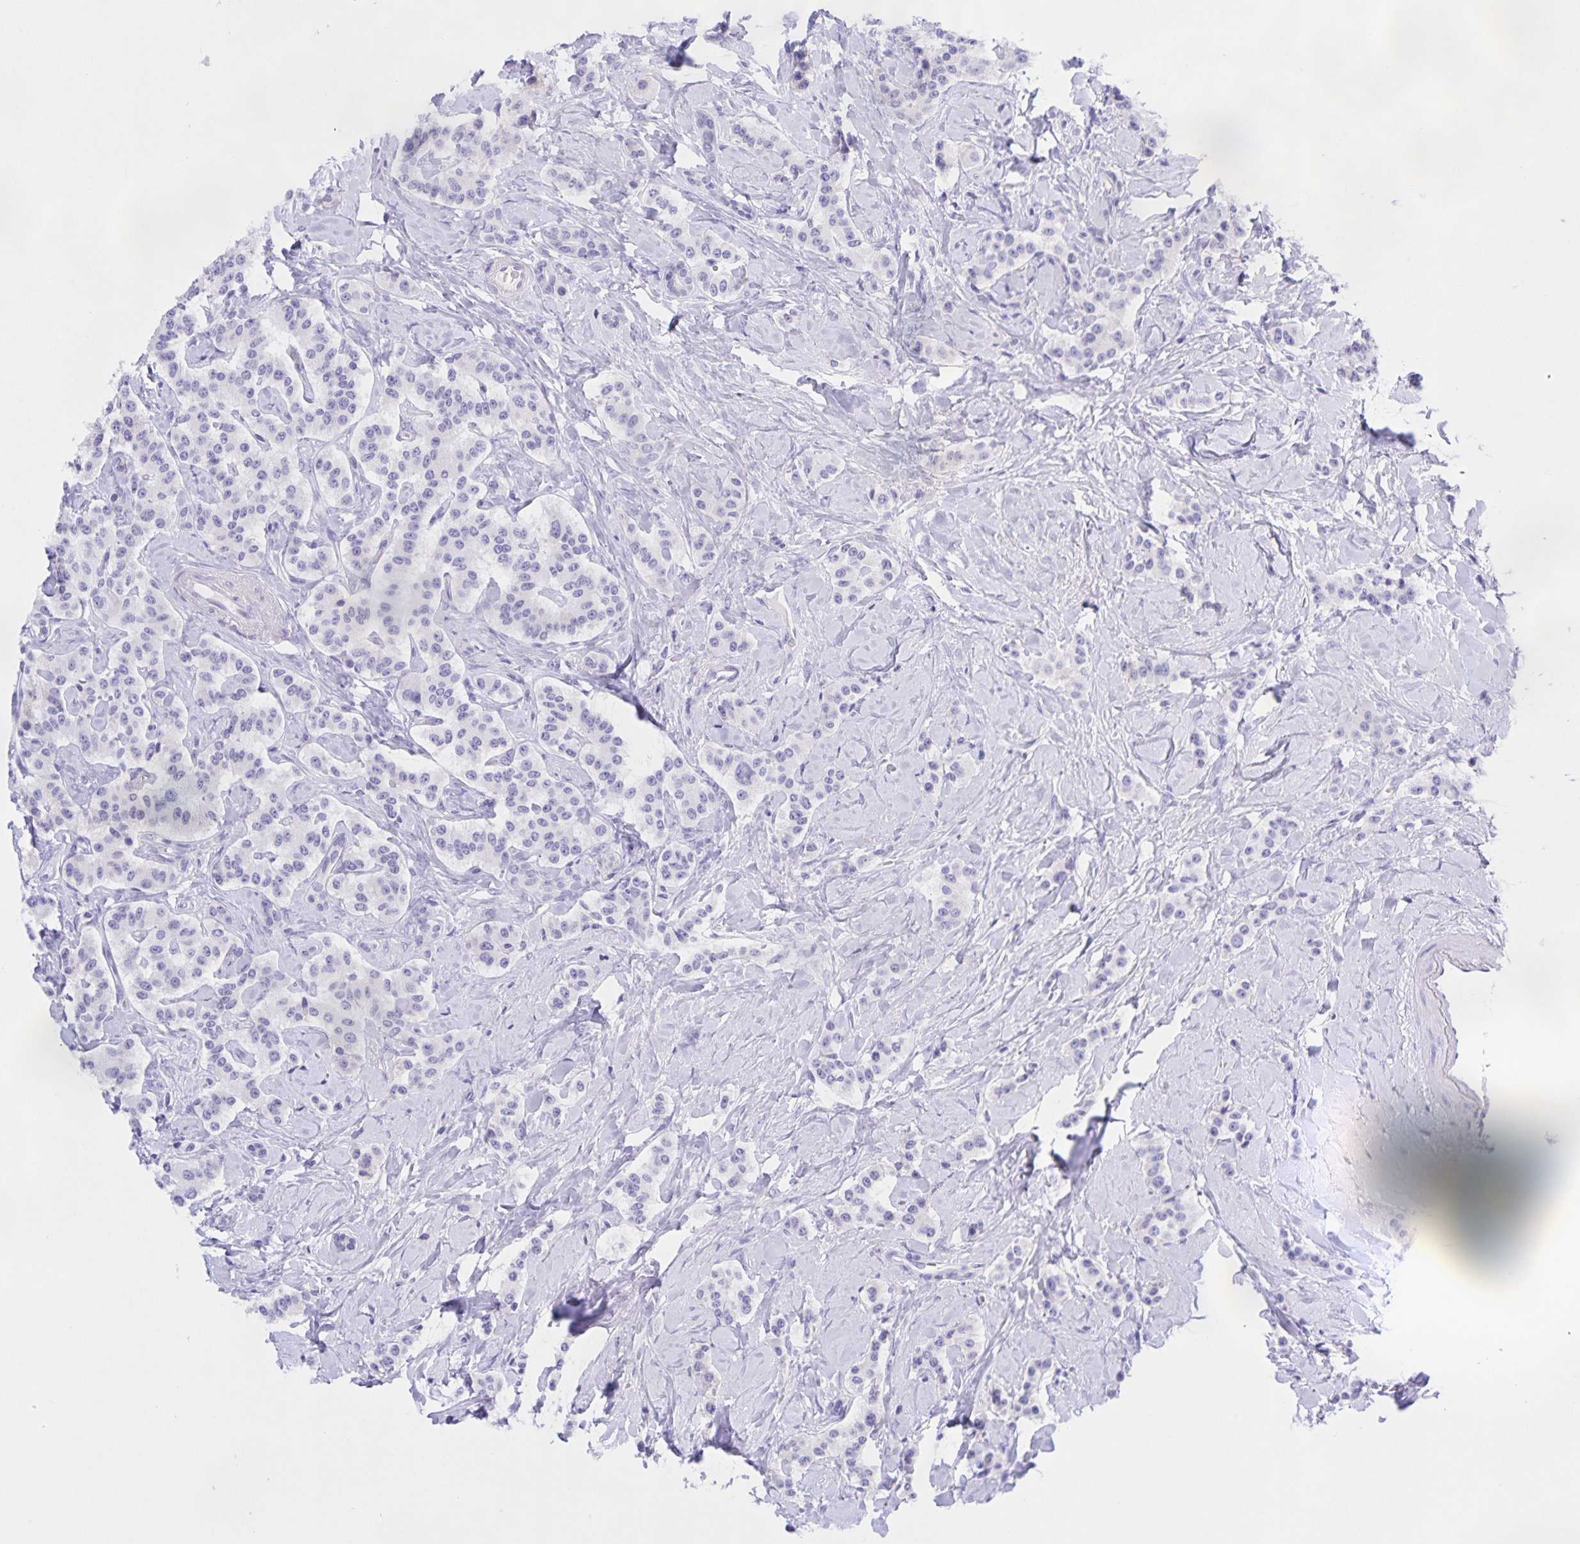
{"staining": {"intensity": "negative", "quantity": "none", "location": "none"}, "tissue": "carcinoid", "cell_type": "Tumor cells", "image_type": "cancer", "snomed": [{"axis": "morphology", "description": "Normal tissue, NOS"}, {"axis": "morphology", "description": "Carcinoid, malignant, NOS"}, {"axis": "topography", "description": "Pancreas"}], "caption": "This is a image of immunohistochemistry staining of carcinoid, which shows no expression in tumor cells.", "gene": "CATSPER4", "patient": {"sex": "male", "age": 36}}